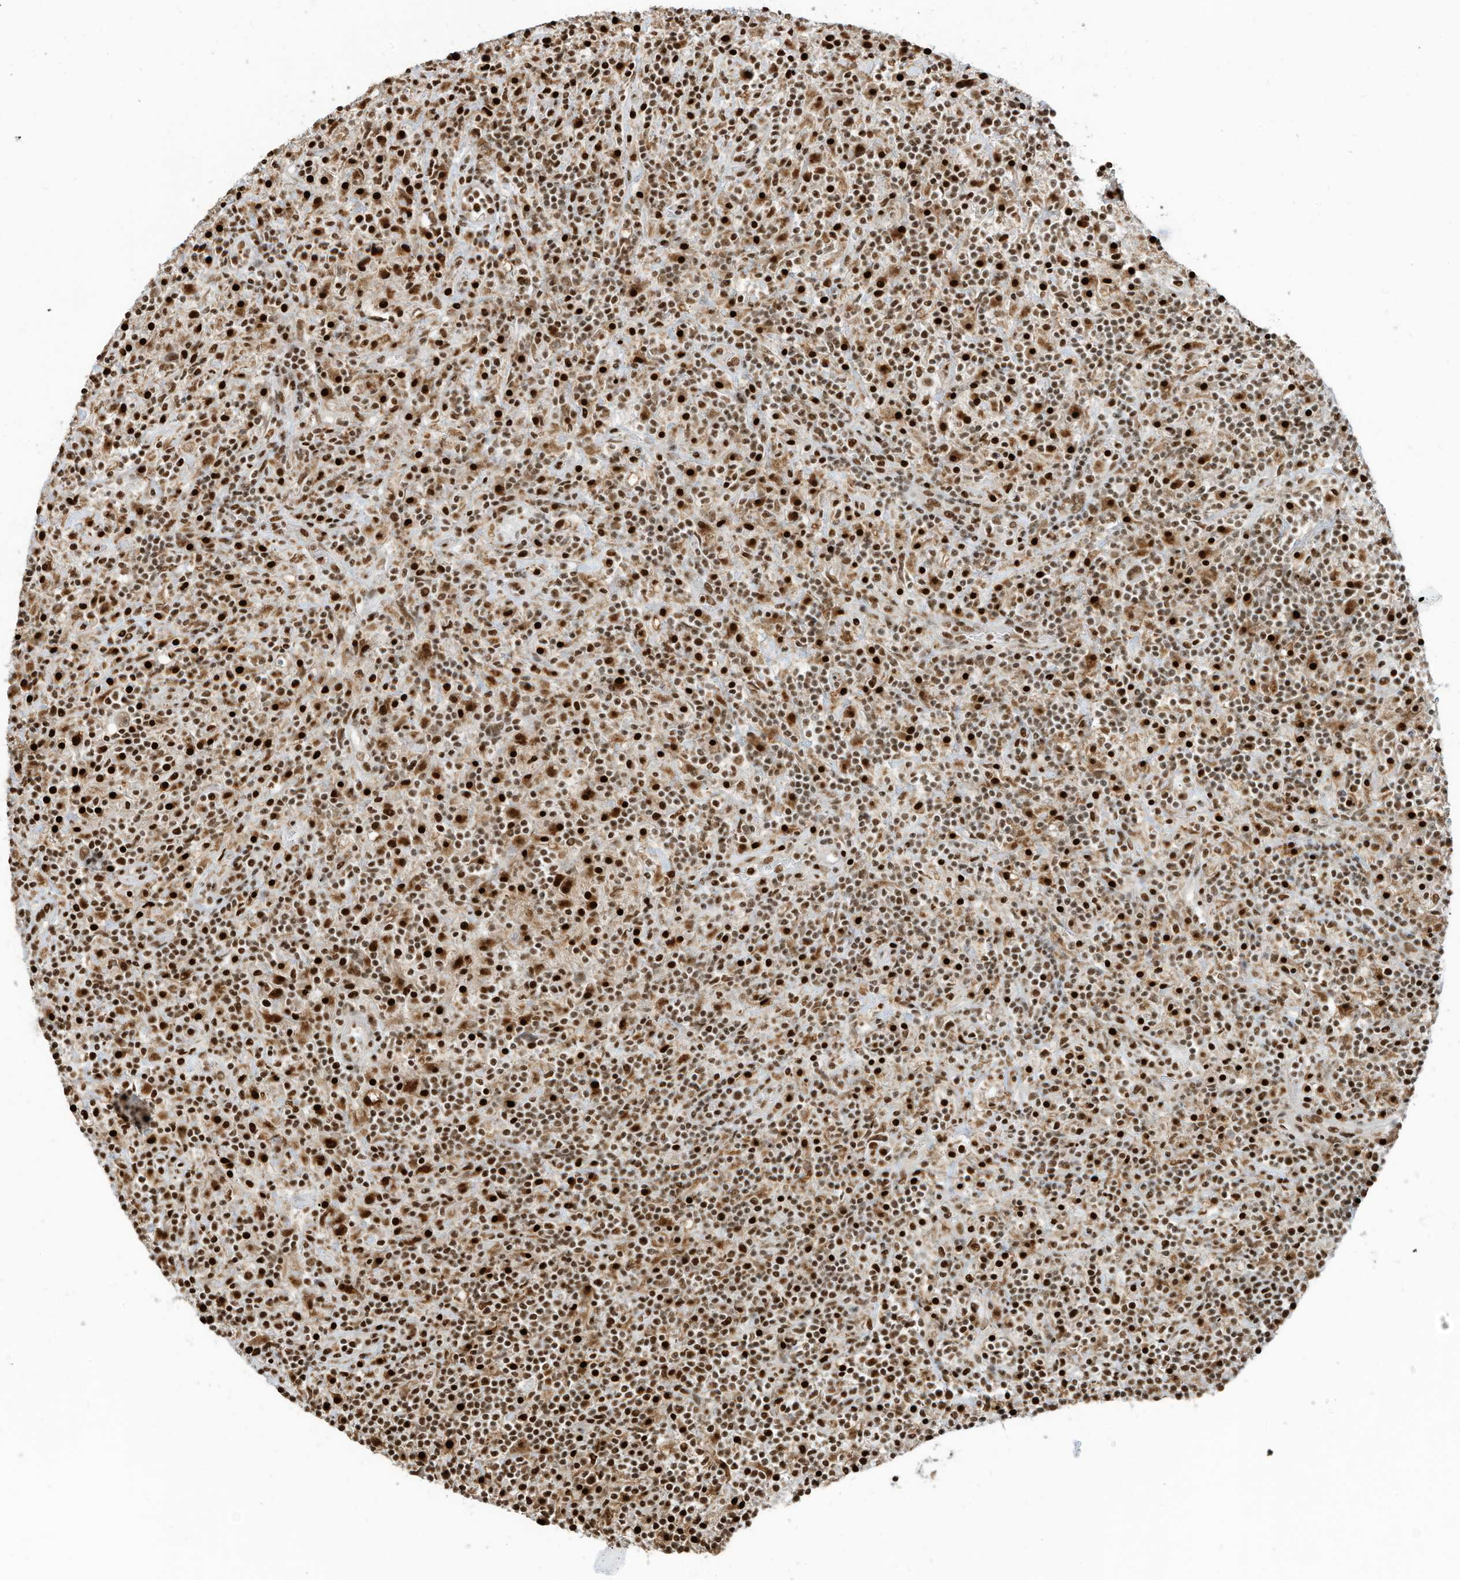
{"staining": {"intensity": "strong", "quantity": ">75%", "location": "nuclear"}, "tissue": "lymphoma", "cell_type": "Tumor cells", "image_type": "cancer", "snomed": [{"axis": "morphology", "description": "Hodgkin's disease, NOS"}, {"axis": "topography", "description": "Lymph node"}], "caption": "Tumor cells reveal high levels of strong nuclear expression in approximately >75% of cells in human lymphoma.", "gene": "SAMD15", "patient": {"sex": "male", "age": 70}}